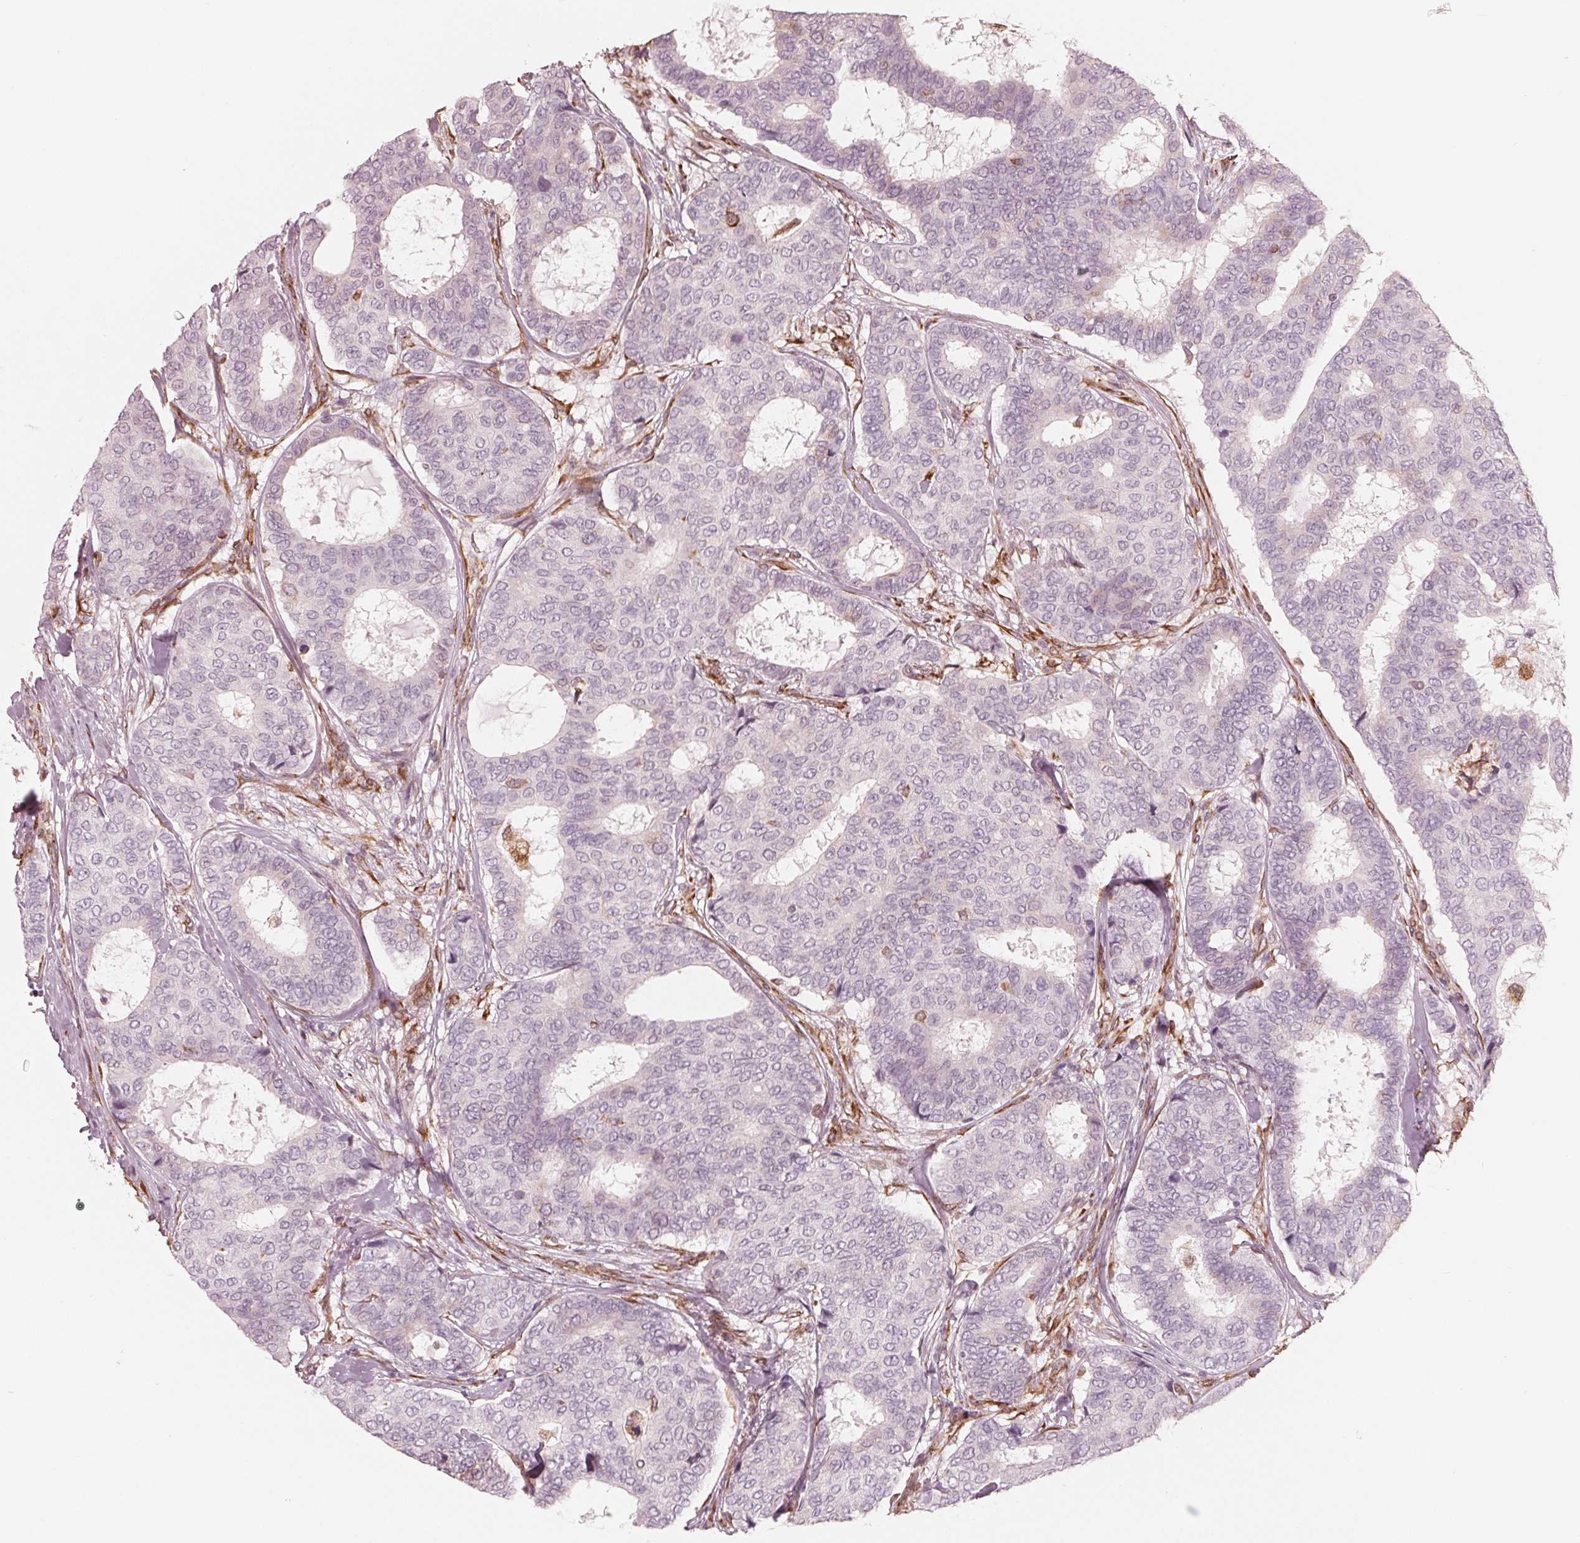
{"staining": {"intensity": "negative", "quantity": "none", "location": "none"}, "tissue": "breast cancer", "cell_type": "Tumor cells", "image_type": "cancer", "snomed": [{"axis": "morphology", "description": "Duct carcinoma"}, {"axis": "topography", "description": "Breast"}], "caption": "Image shows no protein expression in tumor cells of intraductal carcinoma (breast) tissue.", "gene": "IKBIP", "patient": {"sex": "female", "age": 75}}